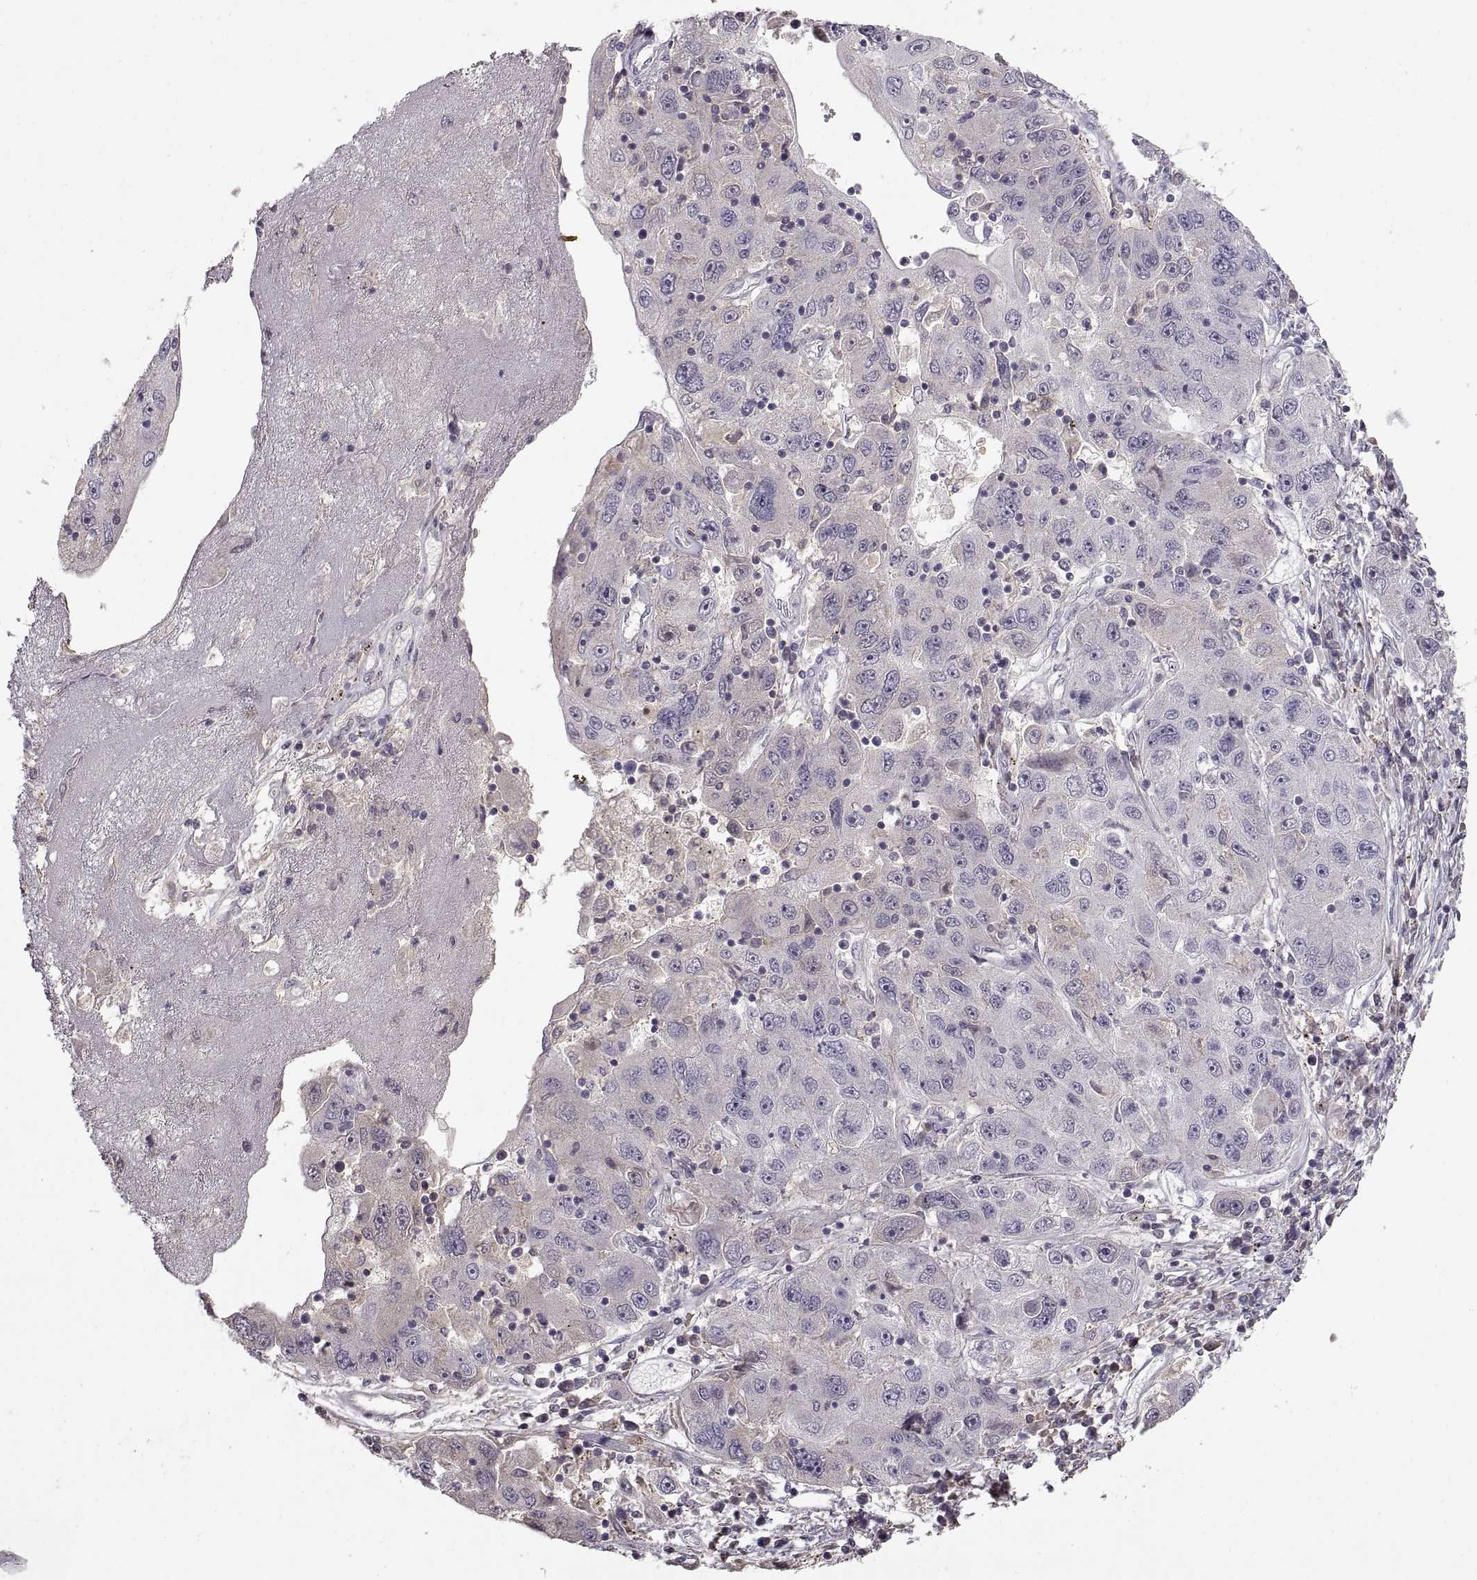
{"staining": {"intensity": "negative", "quantity": "none", "location": "none"}, "tissue": "stomach cancer", "cell_type": "Tumor cells", "image_type": "cancer", "snomed": [{"axis": "morphology", "description": "Adenocarcinoma, NOS"}, {"axis": "topography", "description": "Stomach"}], "caption": "Immunohistochemistry (IHC) photomicrograph of neoplastic tissue: human stomach adenocarcinoma stained with DAB exhibits no significant protein staining in tumor cells.", "gene": "ADAM11", "patient": {"sex": "male", "age": 56}}